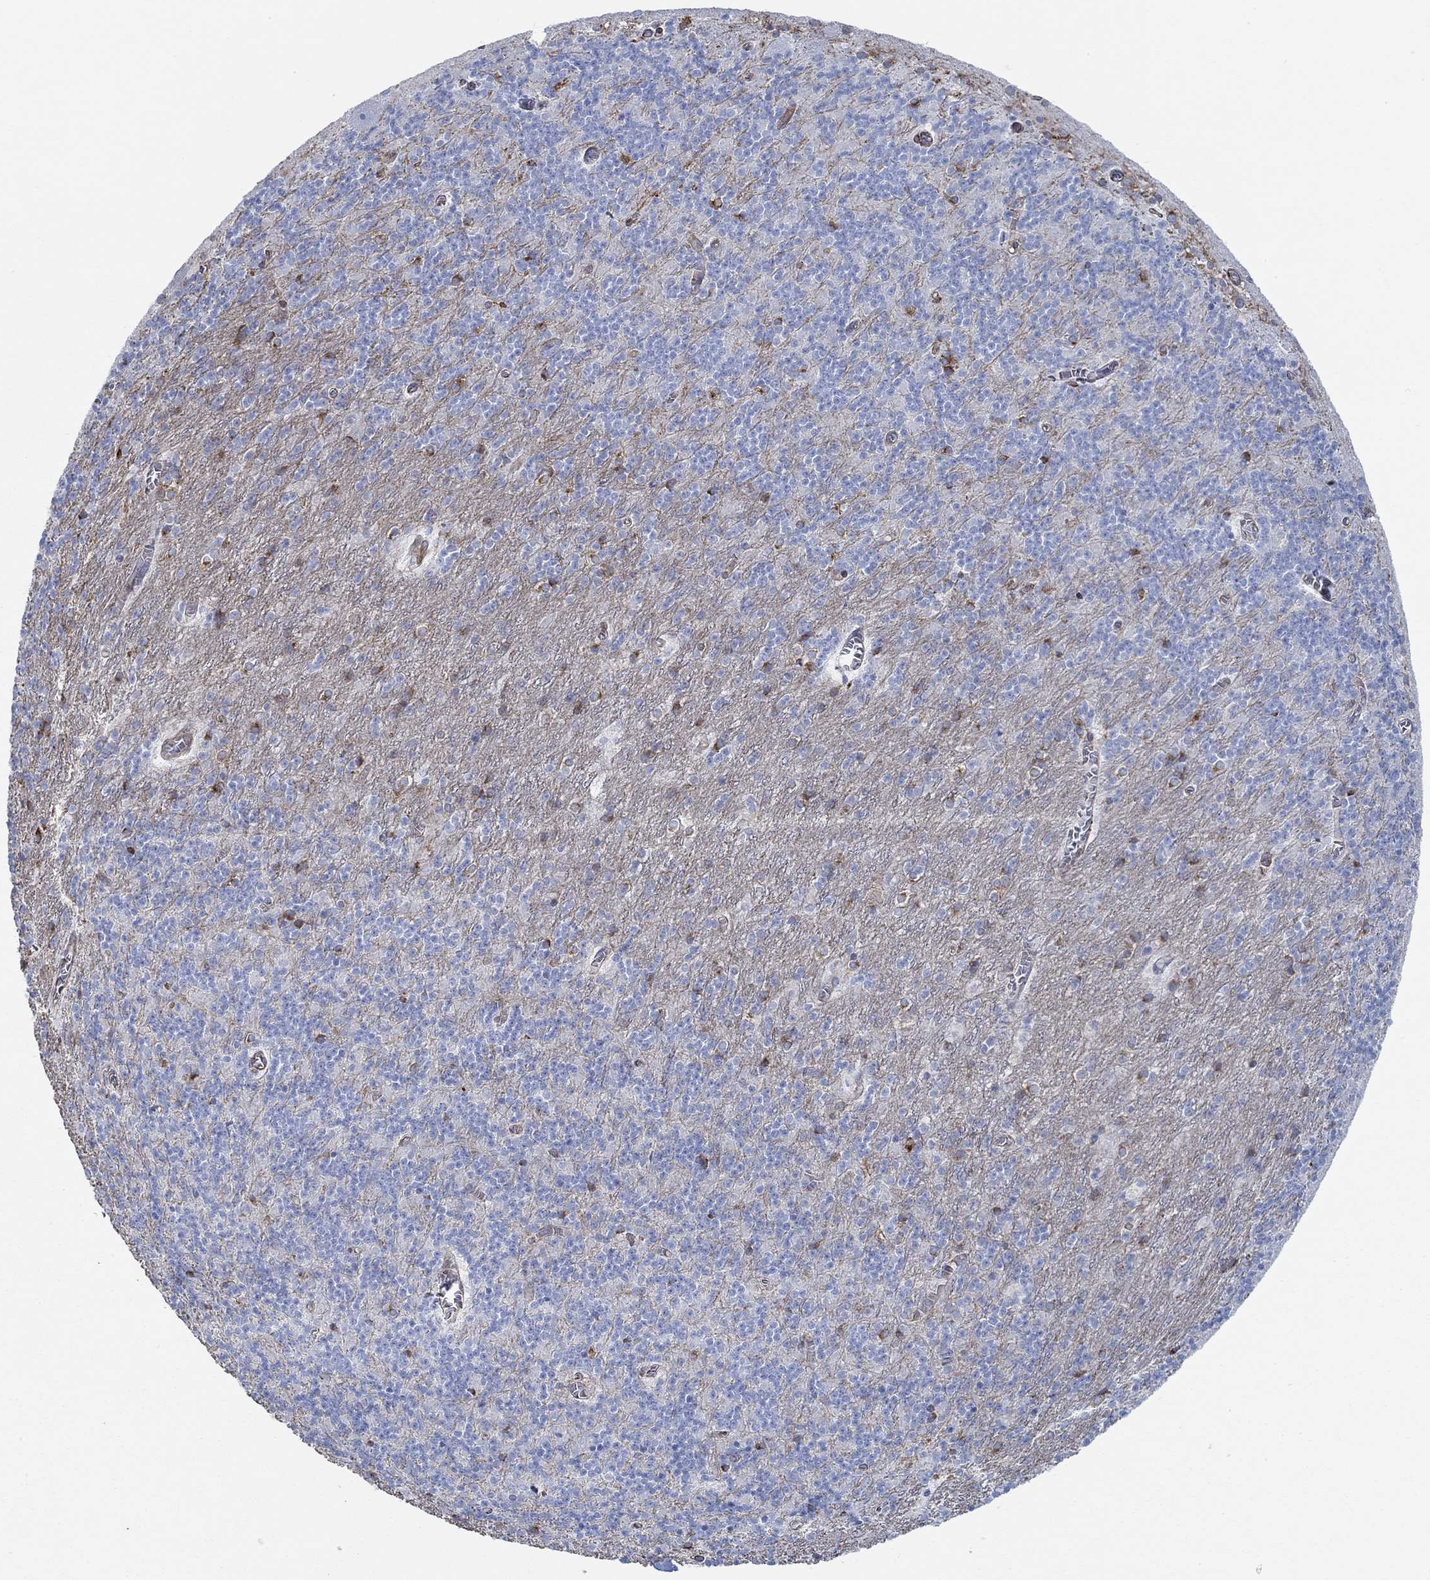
{"staining": {"intensity": "strong", "quantity": "<25%", "location": "cytoplasmic/membranous"}, "tissue": "cerebellum", "cell_type": "Cells in granular layer", "image_type": "normal", "snomed": [{"axis": "morphology", "description": "Normal tissue, NOS"}, {"axis": "topography", "description": "Cerebellum"}], "caption": "Immunohistochemistry of benign human cerebellum reveals medium levels of strong cytoplasmic/membranous staining in approximately <25% of cells in granular layer. The staining was performed using DAB (3,3'-diaminobenzidine), with brown indicating positive protein expression. Nuclei are stained blue with hematoxylin.", "gene": "STC2", "patient": {"sex": "male", "age": 70}}